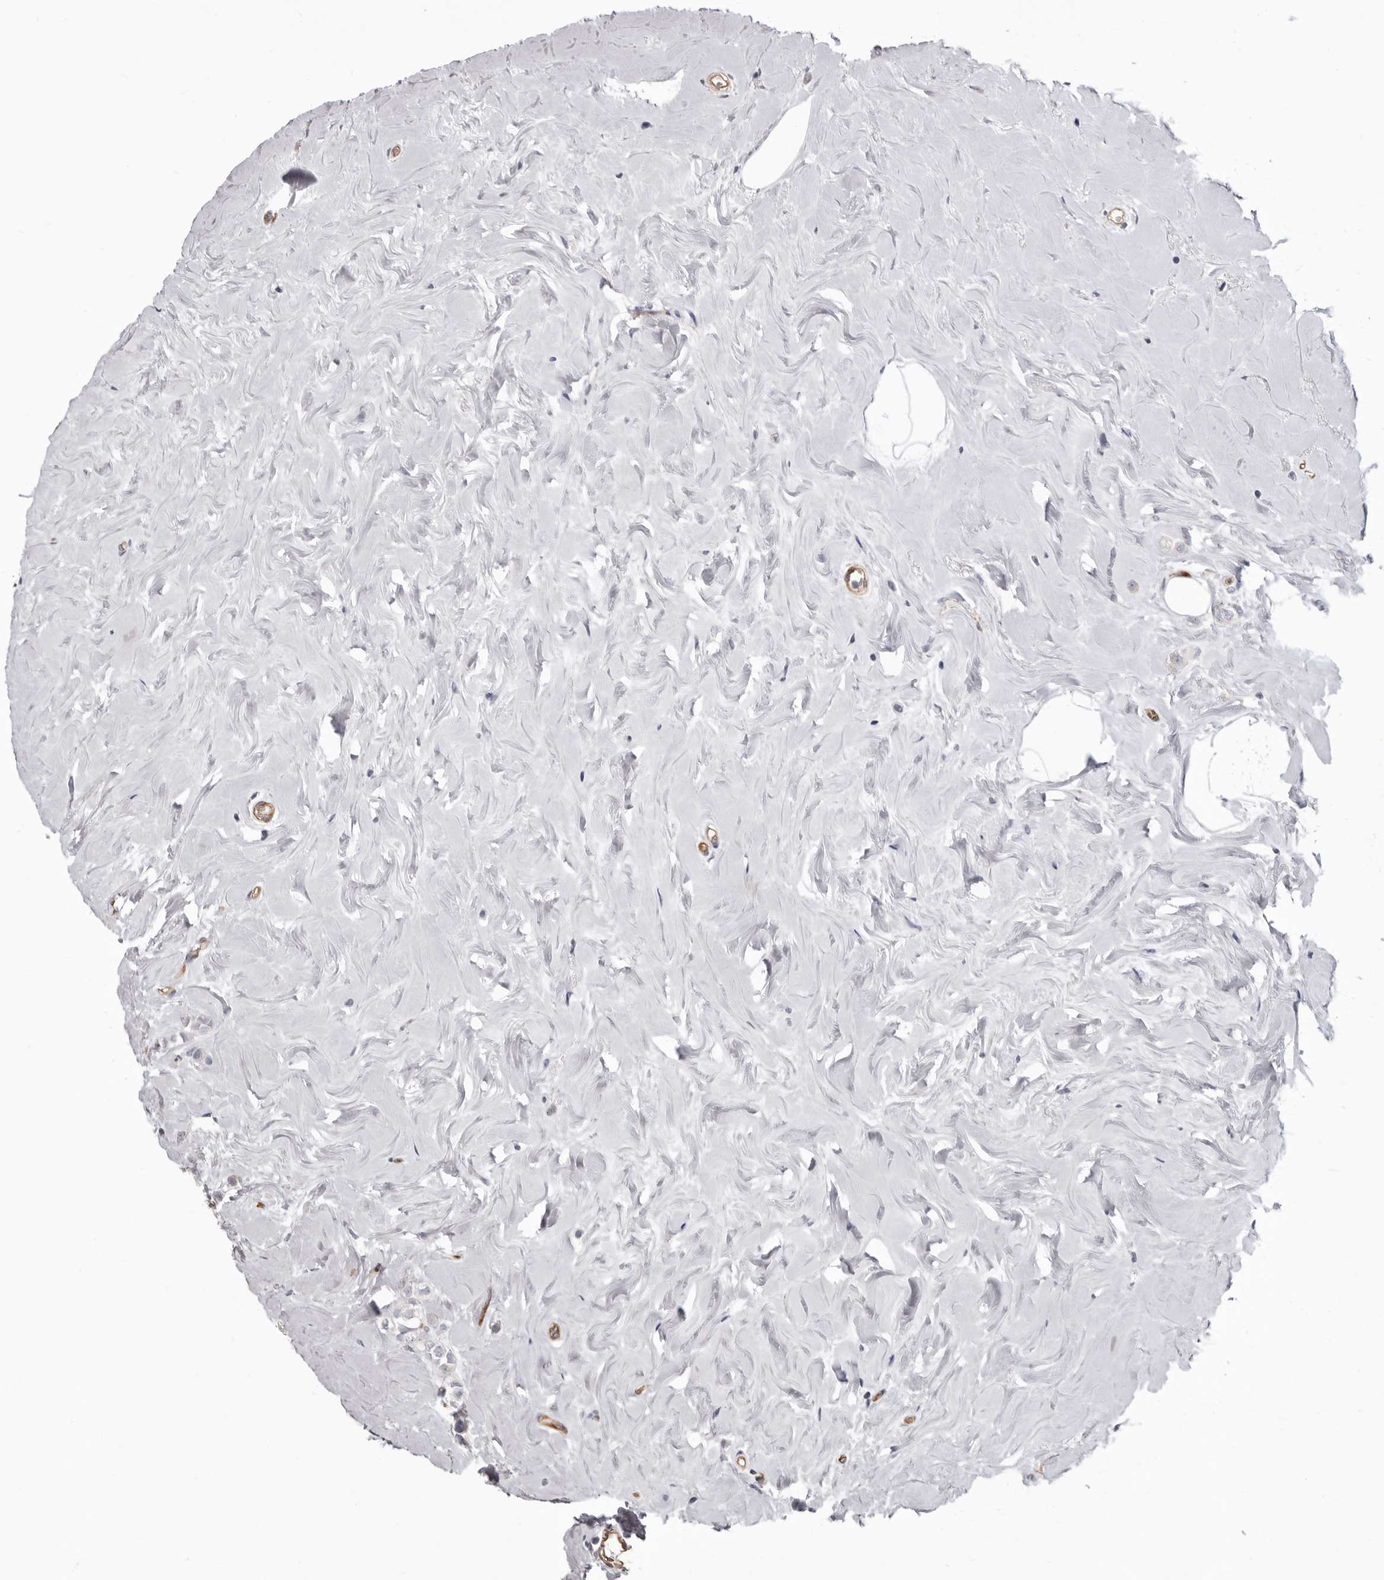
{"staining": {"intensity": "negative", "quantity": "none", "location": "none"}, "tissue": "breast cancer", "cell_type": "Tumor cells", "image_type": "cancer", "snomed": [{"axis": "morphology", "description": "Lobular carcinoma"}, {"axis": "topography", "description": "Breast"}], "caption": "Immunohistochemistry (IHC) photomicrograph of neoplastic tissue: human breast cancer (lobular carcinoma) stained with DAB shows no significant protein positivity in tumor cells. Brightfield microscopy of immunohistochemistry (IHC) stained with DAB (3,3'-diaminobenzidine) (brown) and hematoxylin (blue), captured at high magnification.", "gene": "ADGRL4", "patient": {"sex": "female", "age": 47}}